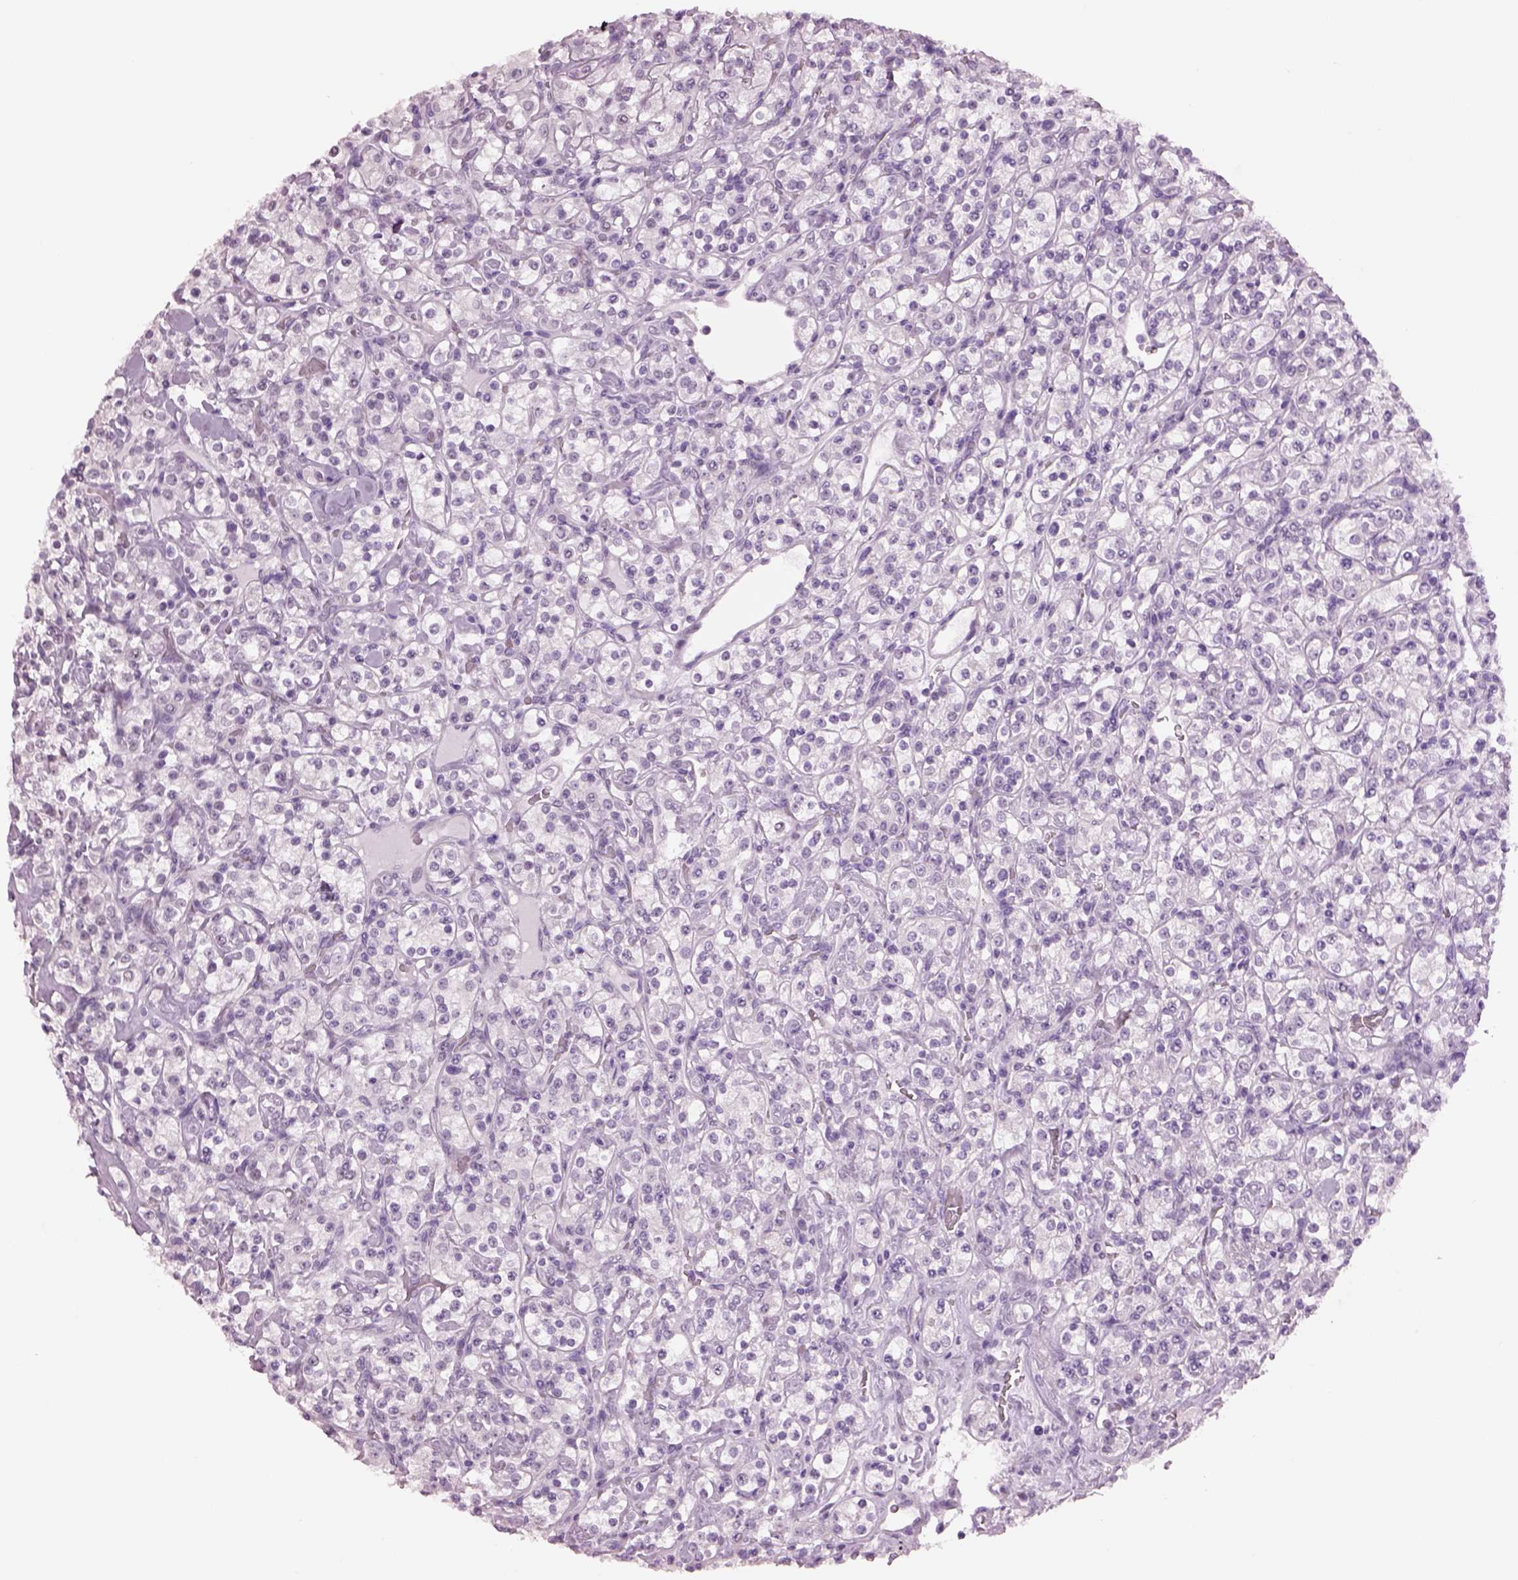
{"staining": {"intensity": "negative", "quantity": "none", "location": "none"}, "tissue": "renal cancer", "cell_type": "Tumor cells", "image_type": "cancer", "snomed": [{"axis": "morphology", "description": "Adenocarcinoma, NOS"}, {"axis": "topography", "description": "Kidney"}], "caption": "High magnification brightfield microscopy of renal cancer (adenocarcinoma) stained with DAB (3,3'-diaminobenzidine) (brown) and counterstained with hematoxylin (blue): tumor cells show no significant staining. (Immunohistochemistry (ihc), brightfield microscopy, high magnification).", "gene": "ACOD1", "patient": {"sex": "male", "age": 77}}